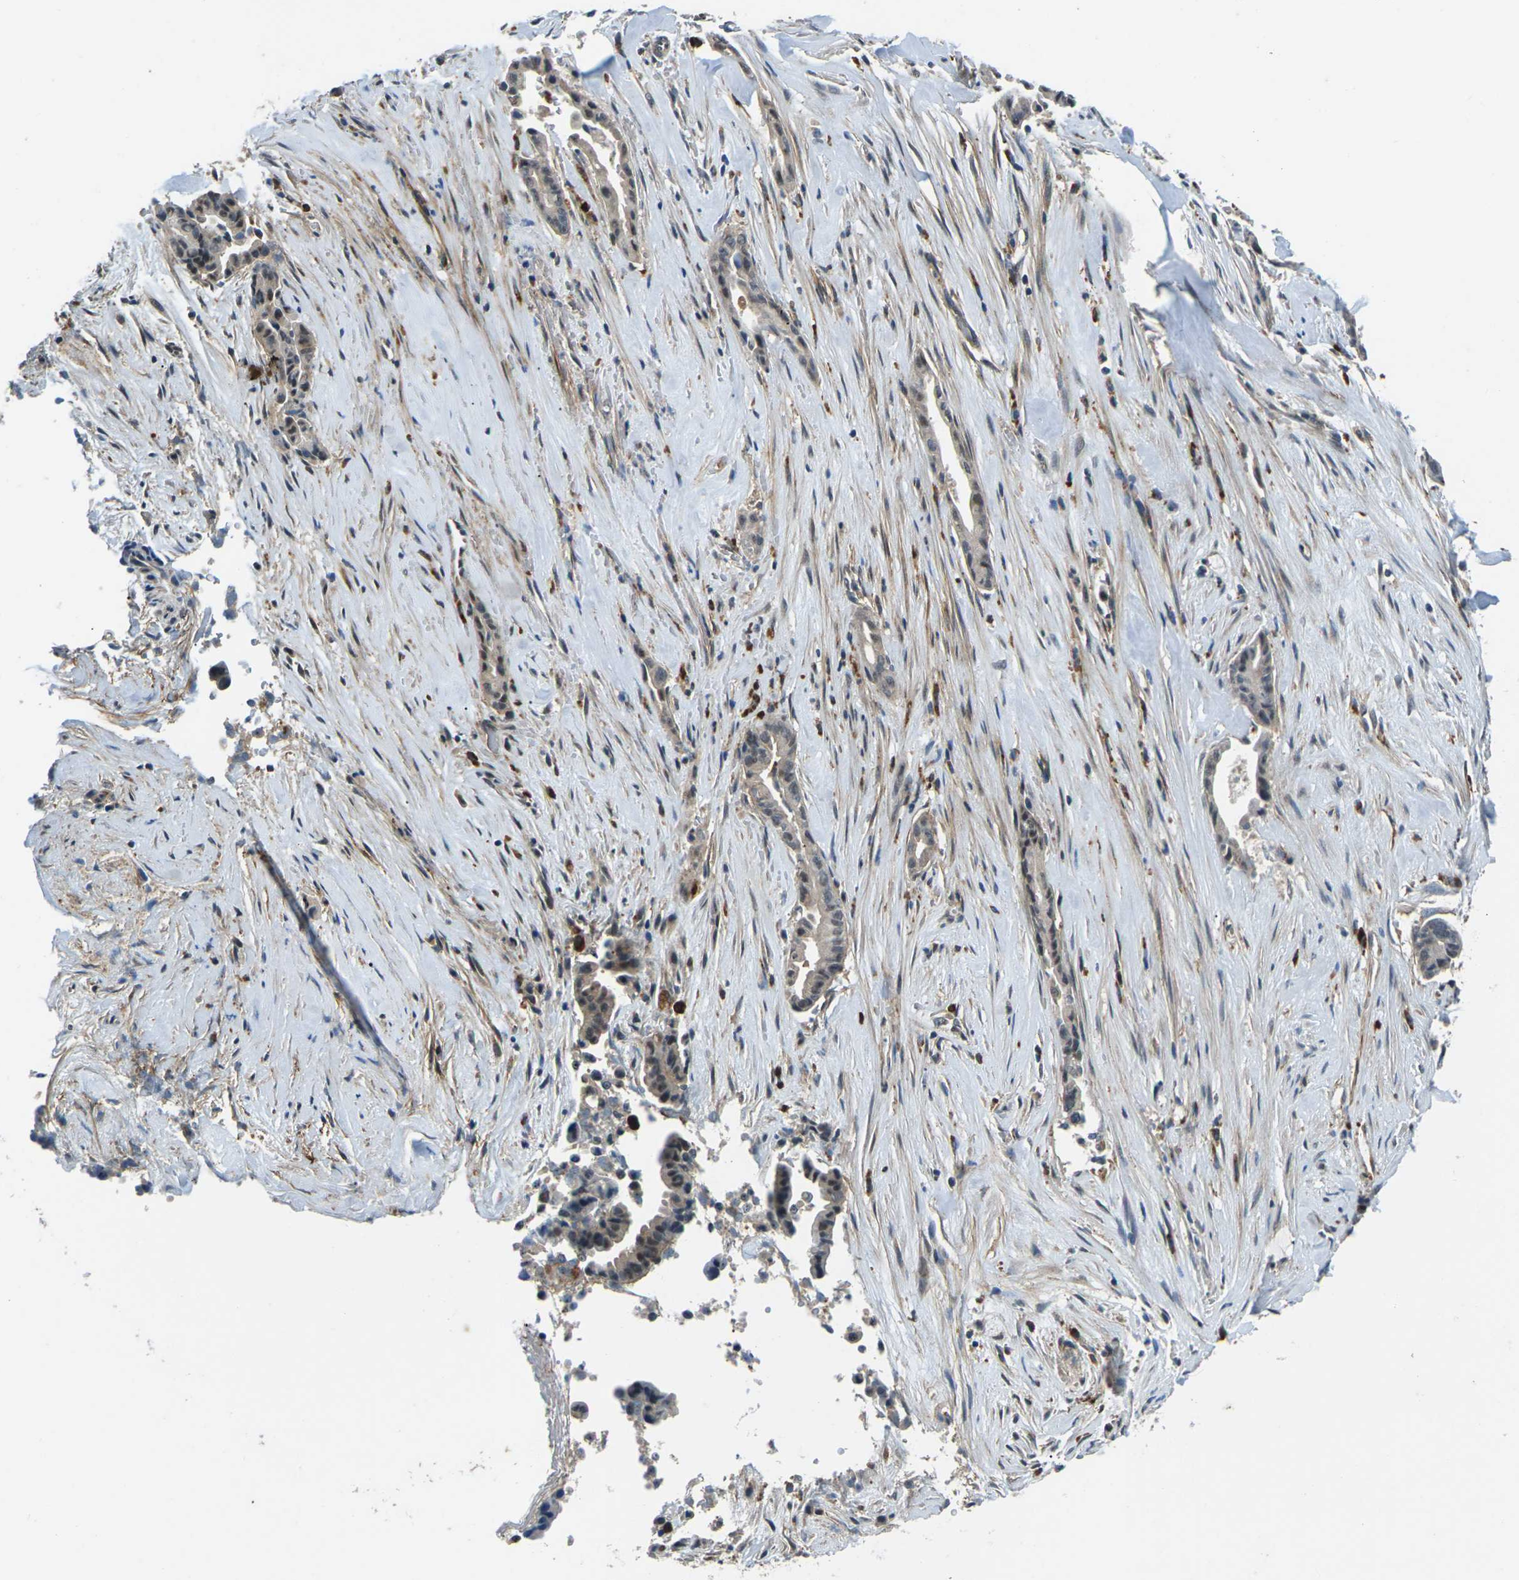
{"staining": {"intensity": "negative", "quantity": "none", "location": "none"}, "tissue": "liver cancer", "cell_type": "Tumor cells", "image_type": "cancer", "snomed": [{"axis": "morphology", "description": "Cholangiocarcinoma"}, {"axis": "topography", "description": "Liver"}], "caption": "An IHC micrograph of liver cholangiocarcinoma is shown. There is no staining in tumor cells of liver cholangiocarcinoma.", "gene": "SLC31A2", "patient": {"sex": "female", "age": 55}}